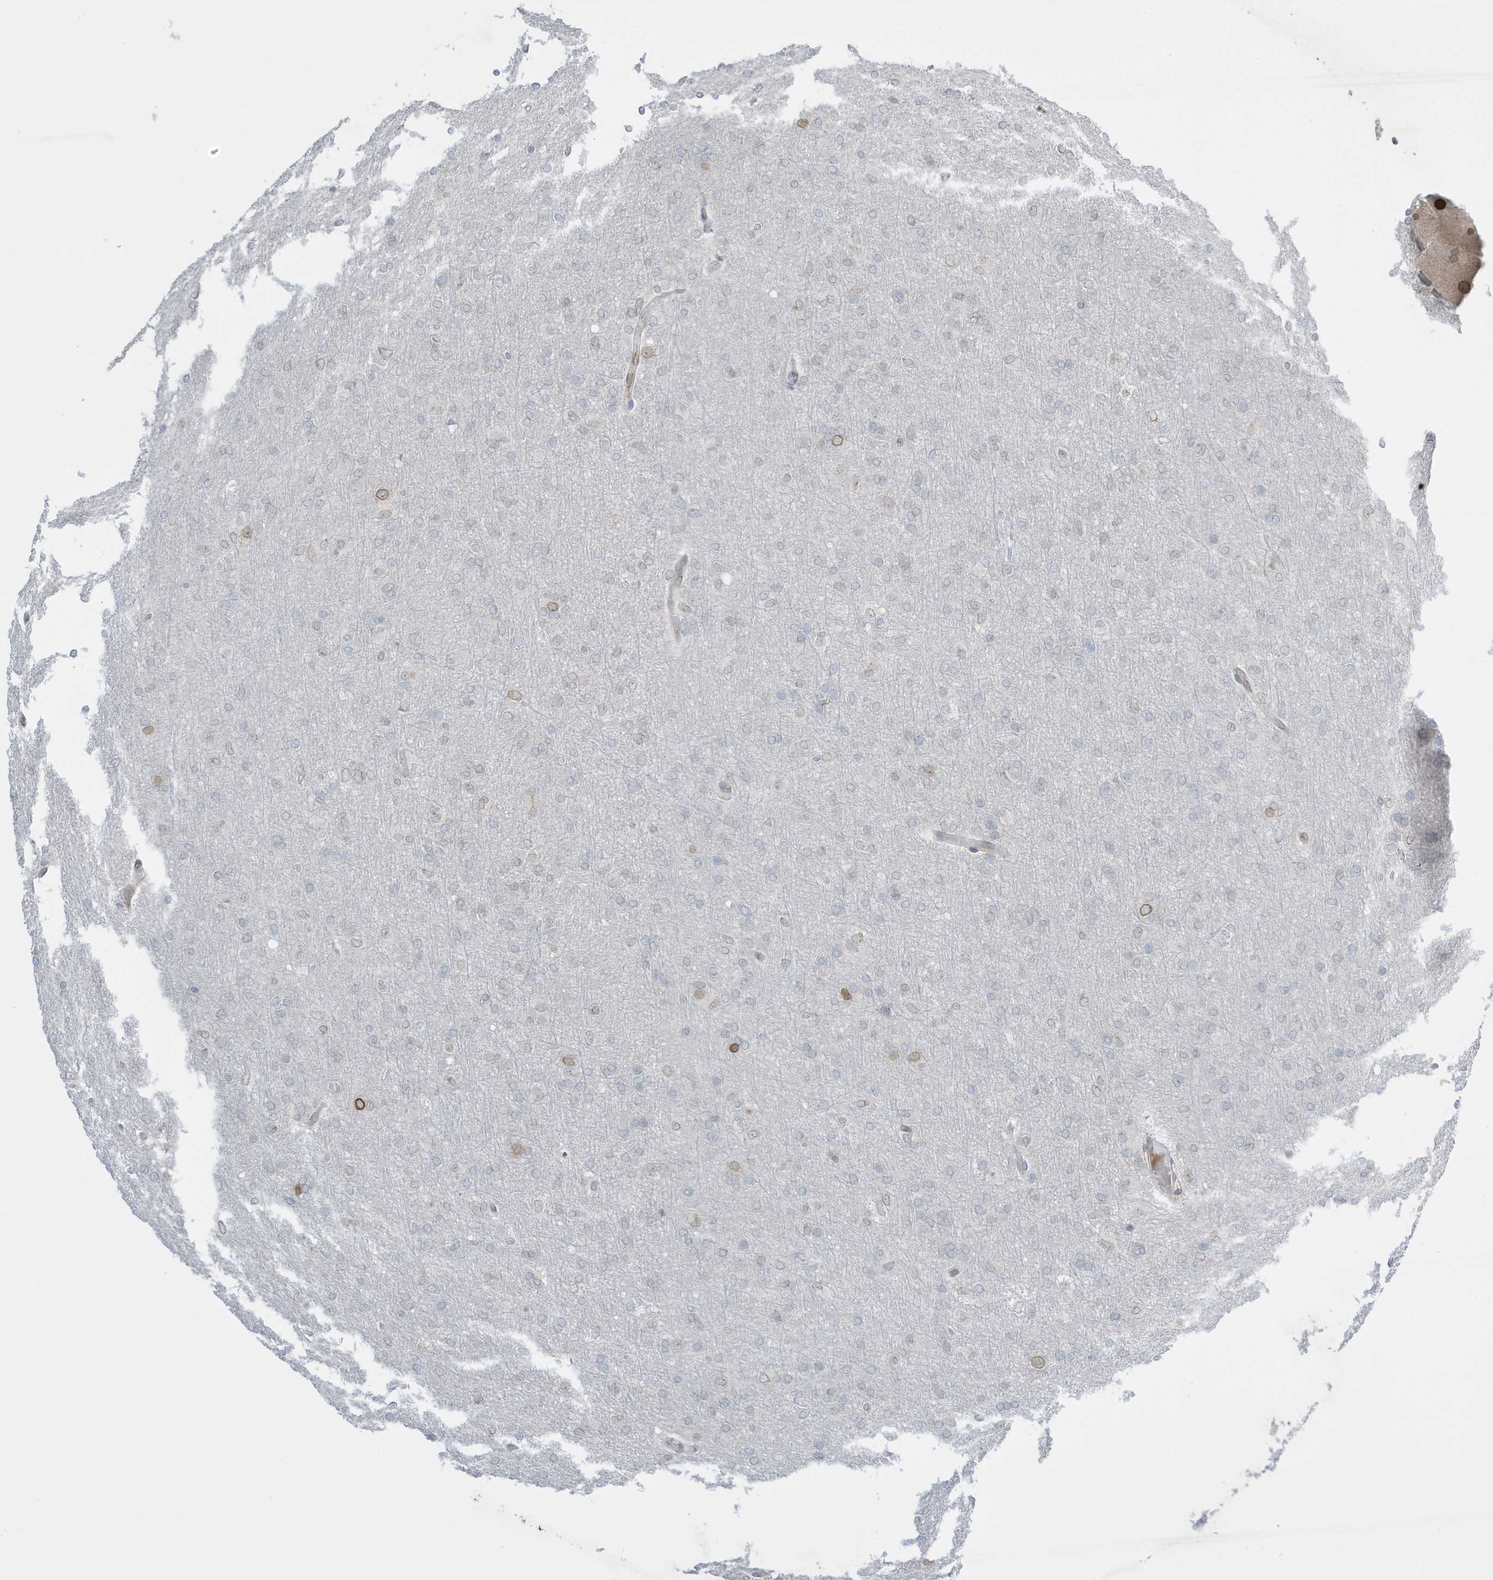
{"staining": {"intensity": "negative", "quantity": "none", "location": "none"}, "tissue": "glioma", "cell_type": "Tumor cells", "image_type": "cancer", "snomed": [{"axis": "morphology", "description": "Glioma, malignant, High grade"}, {"axis": "topography", "description": "Cerebral cortex"}], "caption": "Immunohistochemistry of malignant high-grade glioma reveals no expression in tumor cells. (Stains: DAB immunohistochemistry (IHC) with hematoxylin counter stain, Microscopy: brightfield microscopy at high magnification).", "gene": "FNDC1", "patient": {"sex": "female", "age": 36}}